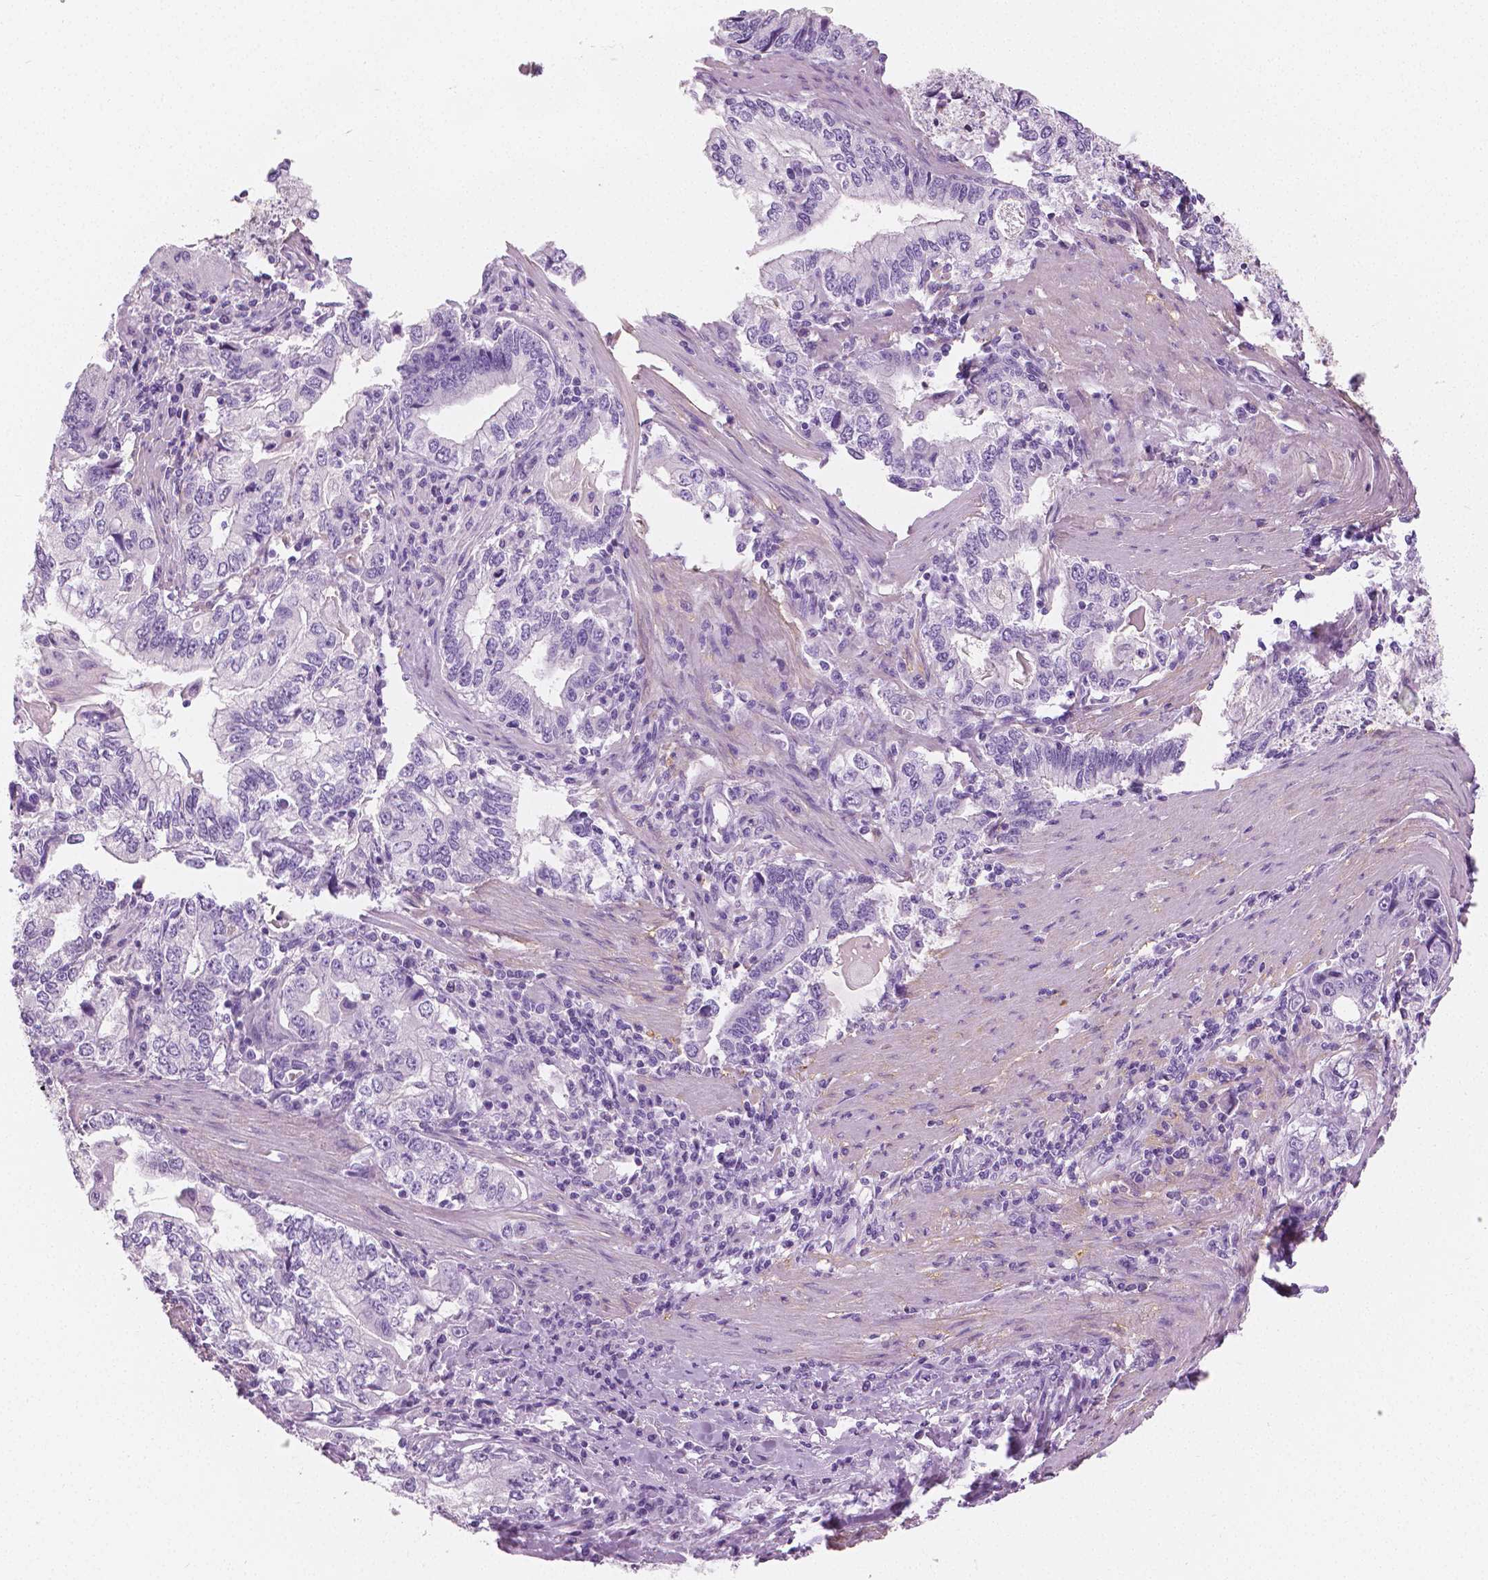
{"staining": {"intensity": "negative", "quantity": "none", "location": "none"}, "tissue": "stomach cancer", "cell_type": "Tumor cells", "image_type": "cancer", "snomed": [{"axis": "morphology", "description": "Adenocarcinoma, NOS"}, {"axis": "topography", "description": "Stomach, lower"}], "caption": "Protein analysis of stomach adenocarcinoma demonstrates no significant positivity in tumor cells.", "gene": "PLIN4", "patient": {"sex": "female", "age": 72}}